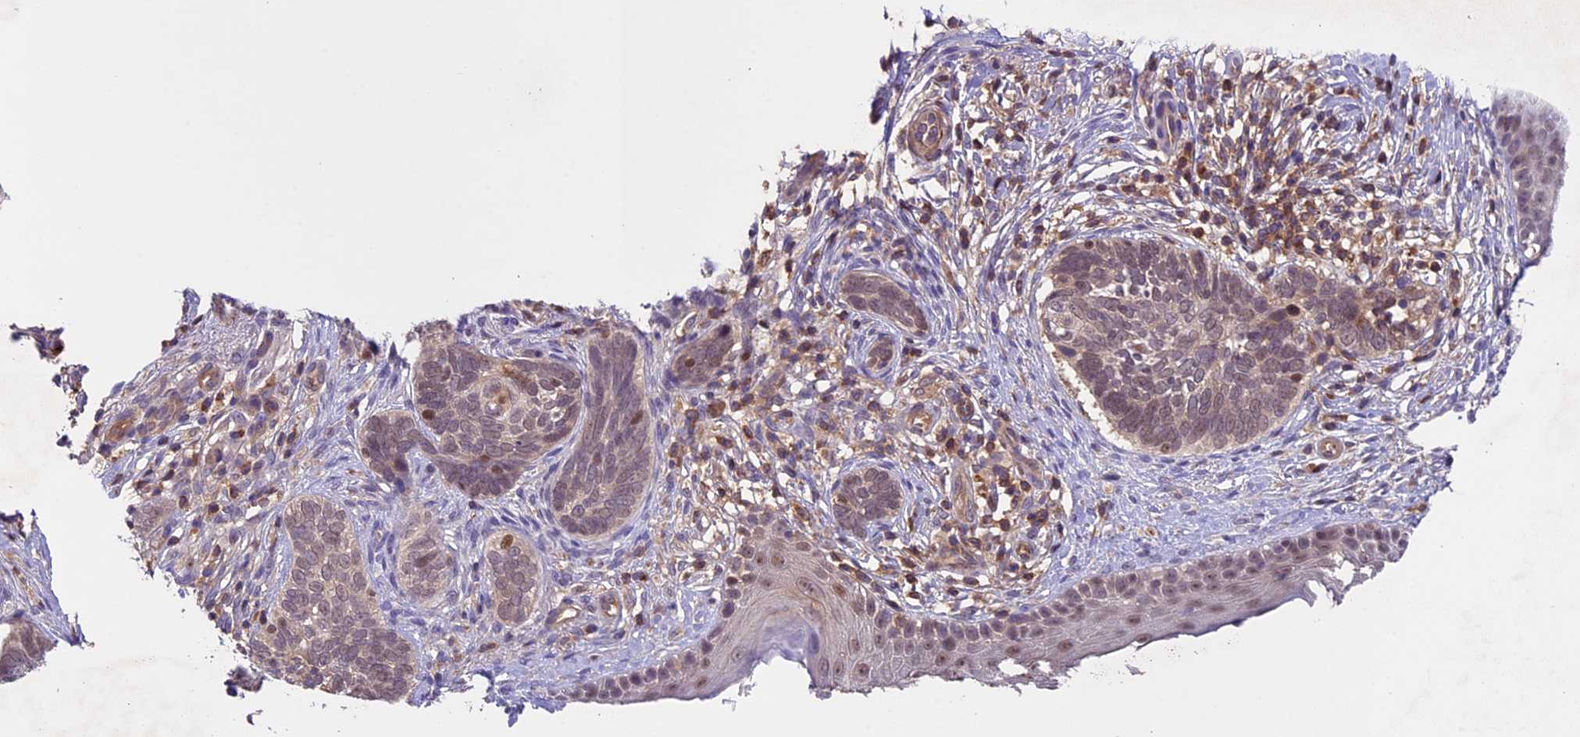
{"staining": {"intensity": "weak", "quantity": ">75%", "location": "nuclear"}, "tissue": "skin cancer", "cell_type": "Tumor cells", "image_type": "cancer", "snomed": [{"axis": "morphology", "description": "Normal tissue, NOS"}, {"axis": "morphology", "description": "Basal cell carcinoma"}, {"axis": "topography", "description": "Skin"}], "caption": "Tumor cells demonstrate low levels of weak nuclear positivity in about >75% of cells in human skin basal cell carcinoma. (Stains: DAB in brown, nuclei in blue, Microscopy: brightfield microscopy at high magnification).", "gene": "TBC1D1", "patient": {"sex": "female", "age": 67}}